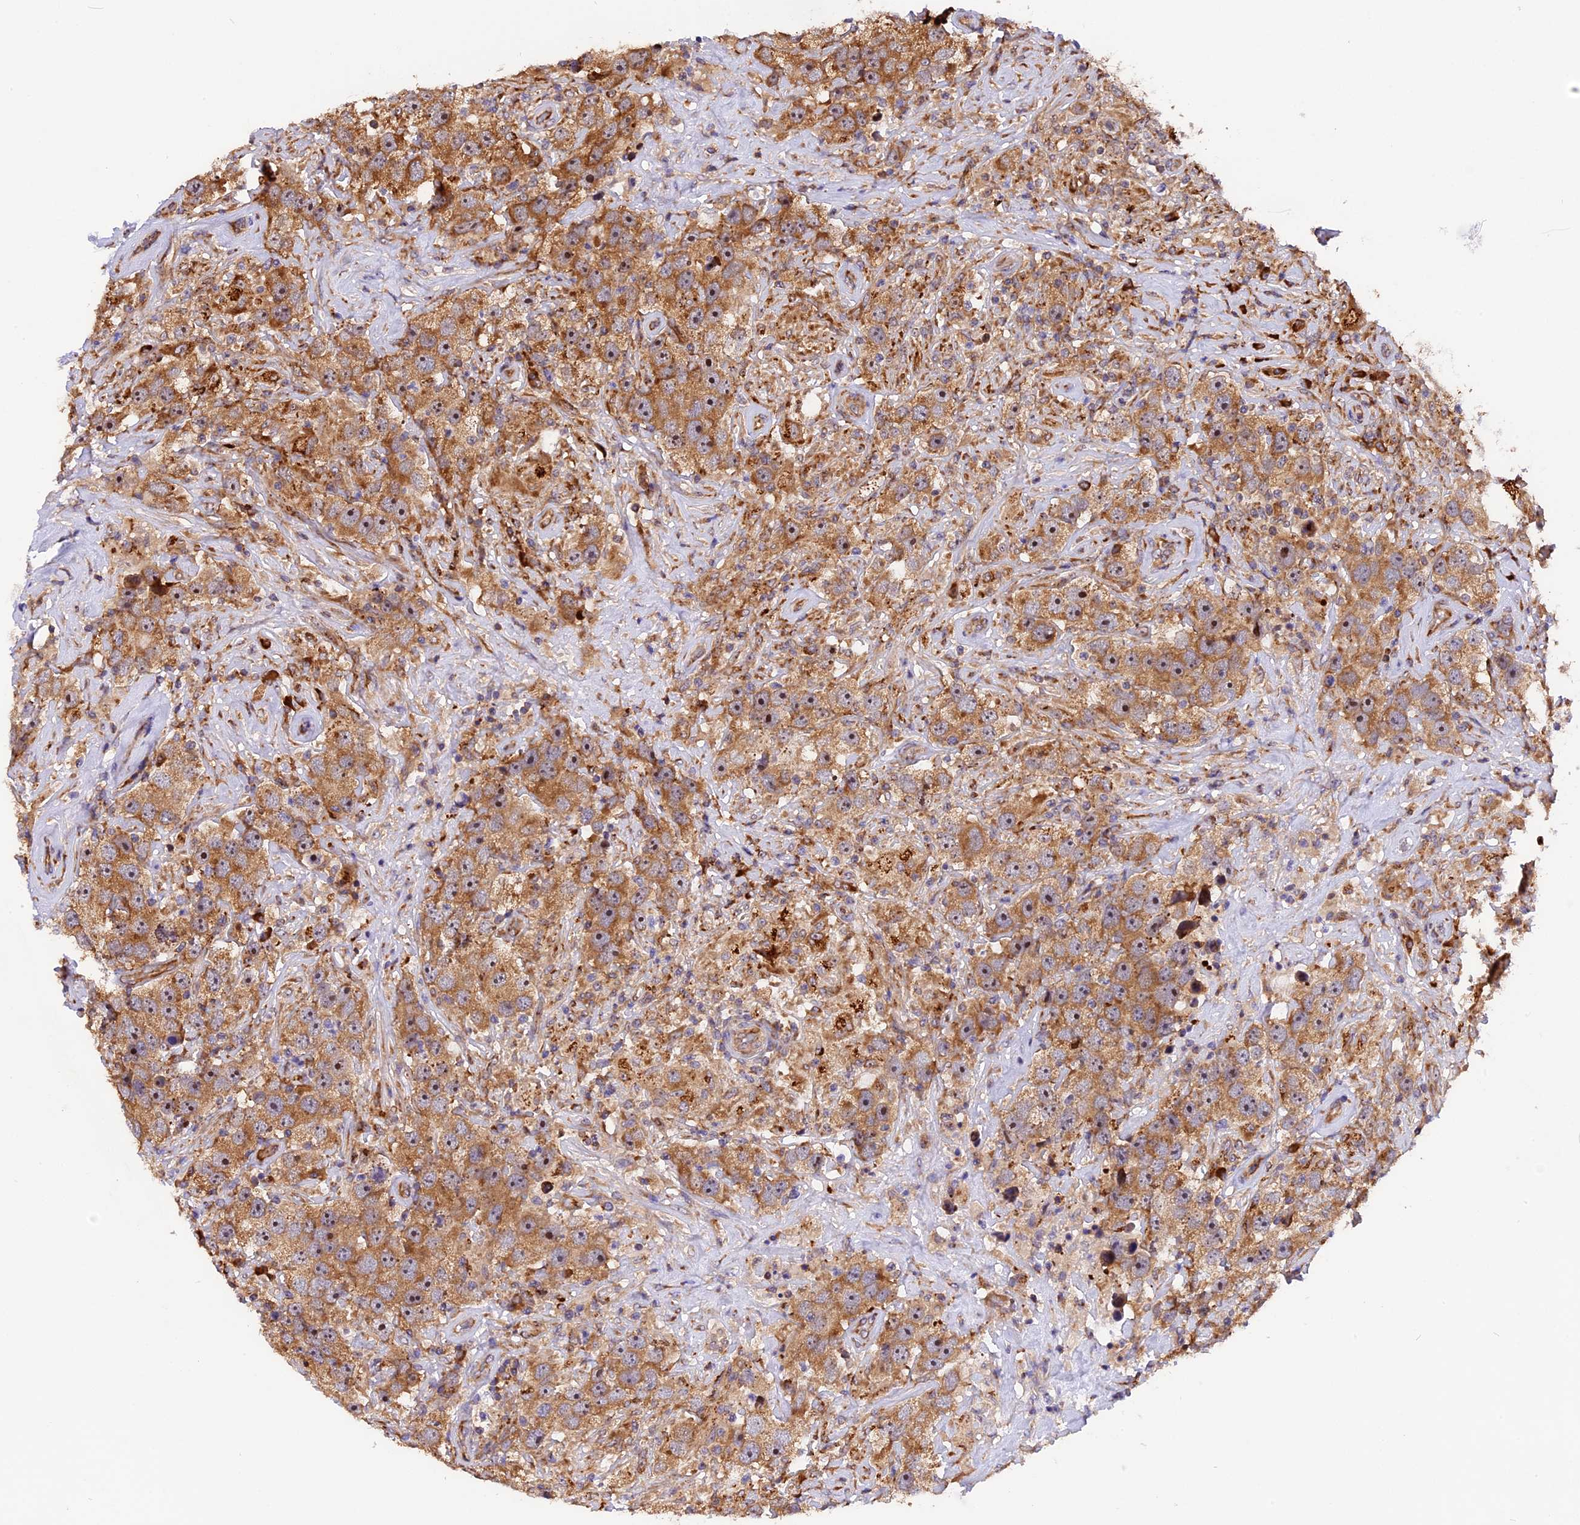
{"staining": {"intensity": "moderate", "quantity": ">75%", "location": "cytoplasmic/membranous,nuclear"}, "tissue": "testis cancer", "cell_type": "Tumor cells", "image_type": "cancer", "snomed": [{"axis": "morphology", "description": "Seminoma, NOS"}, {"axis": "topography", "description": "Testis"}], "caption": "Human testis seminoma stained for a protein (brown) reveals moderate cytoplasmic/membranous and nuclear positive expression in approximately >75% of tumor cells.", "gene": "GNPTAB", "patient": {"sex": "male", "age": 49}}